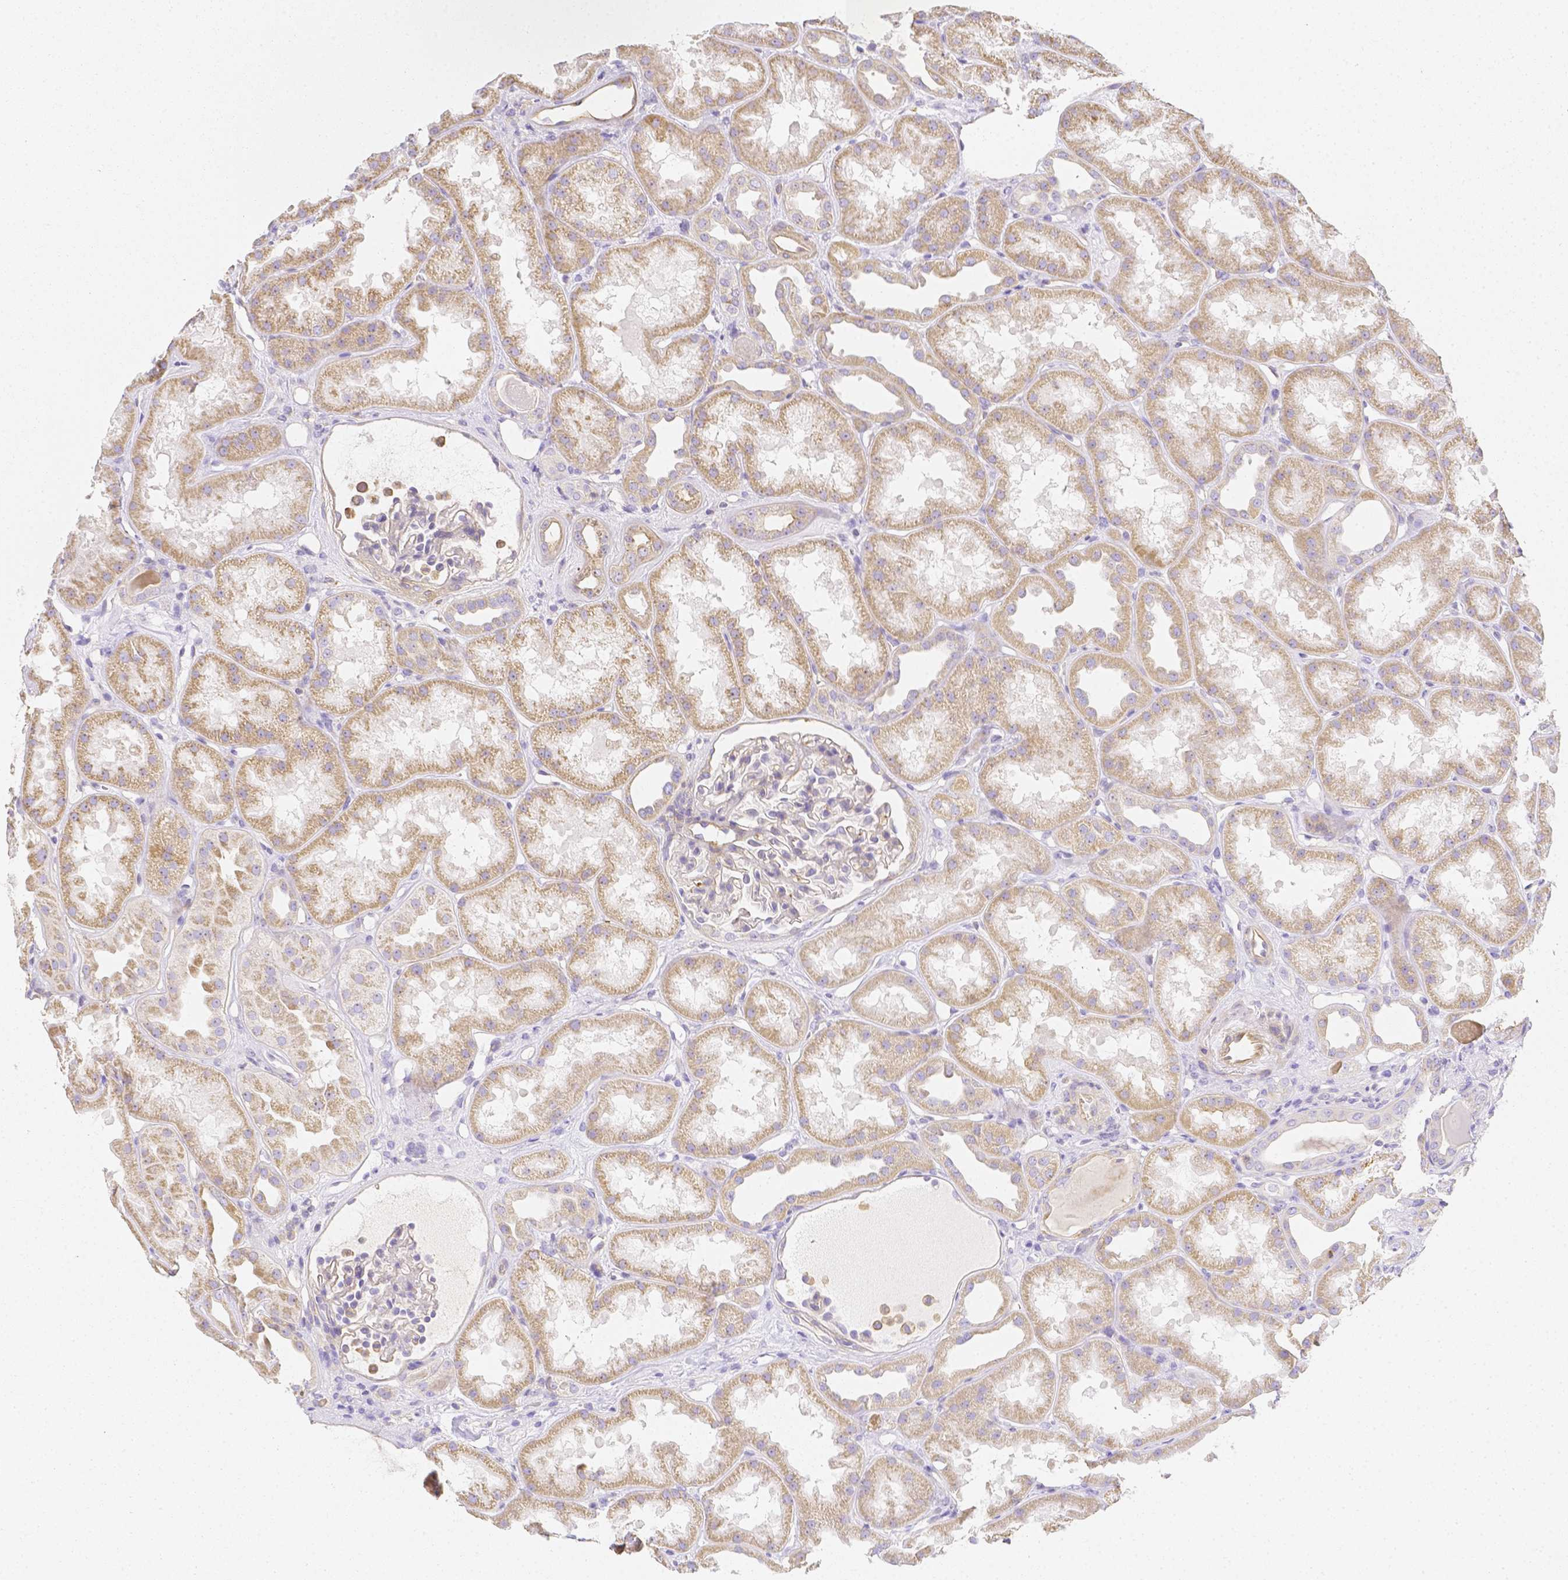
{"staining": {"intensity": "weak", "quantity": "<25%", "location": "cytoplasmic/membranous"}, "tissue": "kidney", "cell_type": "Cells in glomeruli", "image_type": "normal", "snomed": [{"axis": "morphology", "description": "Normal tissue, NOS"}, {"axis": "topography", "description": "Kidney"}], "caption": "This is an IHC histopathology image of unremarkable kidney. There is no expression in cells in glomeruli.", "gene": "ASAH2B", "patient": {"sex": "male", "age": 61}}